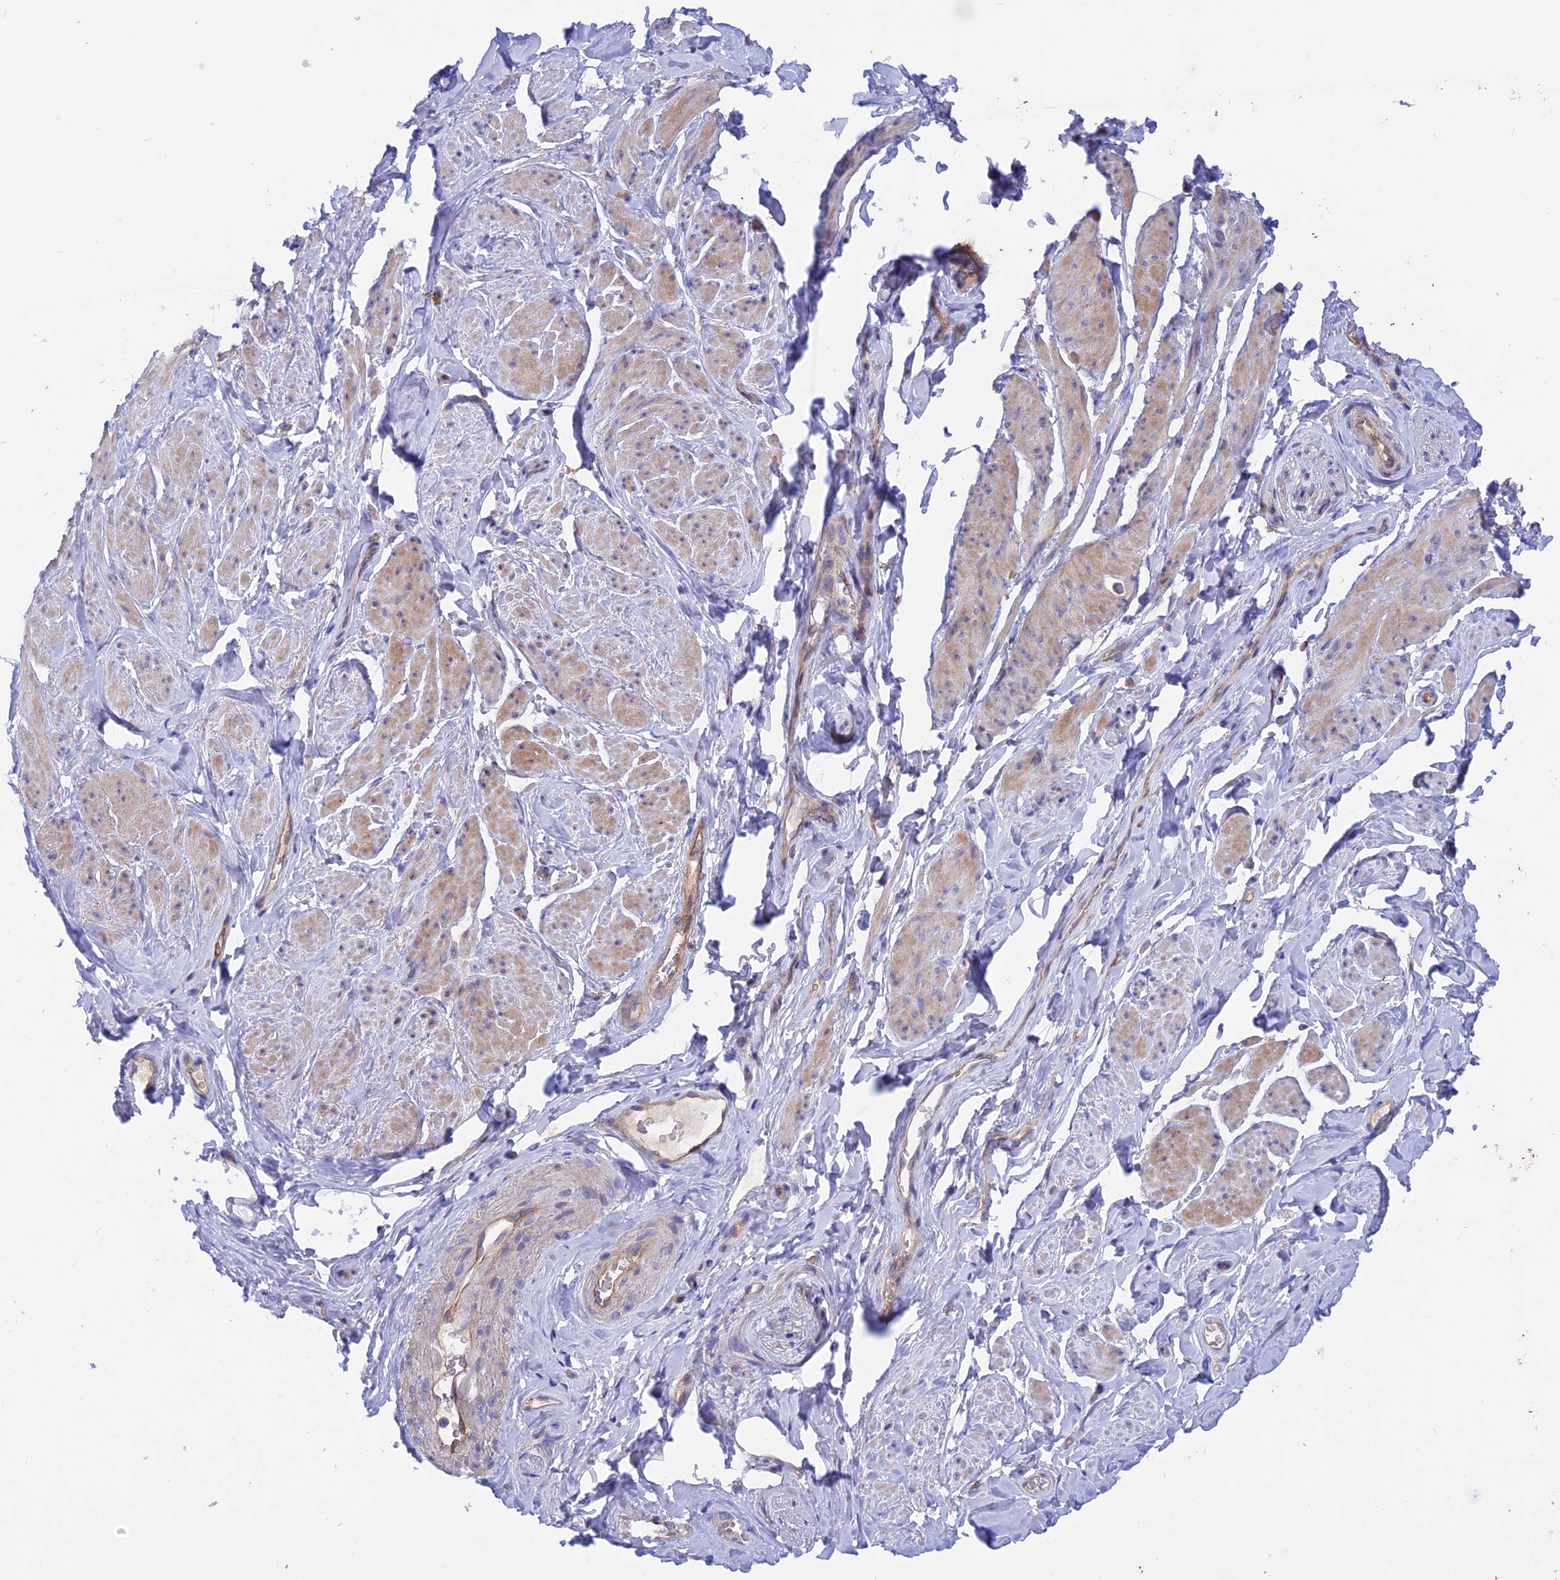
{"staining": {"intensity": "weak", "quantity": "25%-75%", "location": "cytoplasmic/membranous"}, "tissue": "smooth muscle", "cell_type": "Smooth muscle cells", "image_type": "normal", "snomed": [{"axis": "morphology", "description": "Normal tissue, NOS"}, {"axis": "topography", "description": "Smooth muscle"}, {"axis": "topography", "description": "Peripheral nerve tissue"}], "caption": "Smooth muscle stained with immunohistochemistry shows weak cytoplasmic/membranous expression in about 25%-75% of smooth muscle cells.", "gene": "HYCC1", "patient": {"sex": "male", "age": 69}}